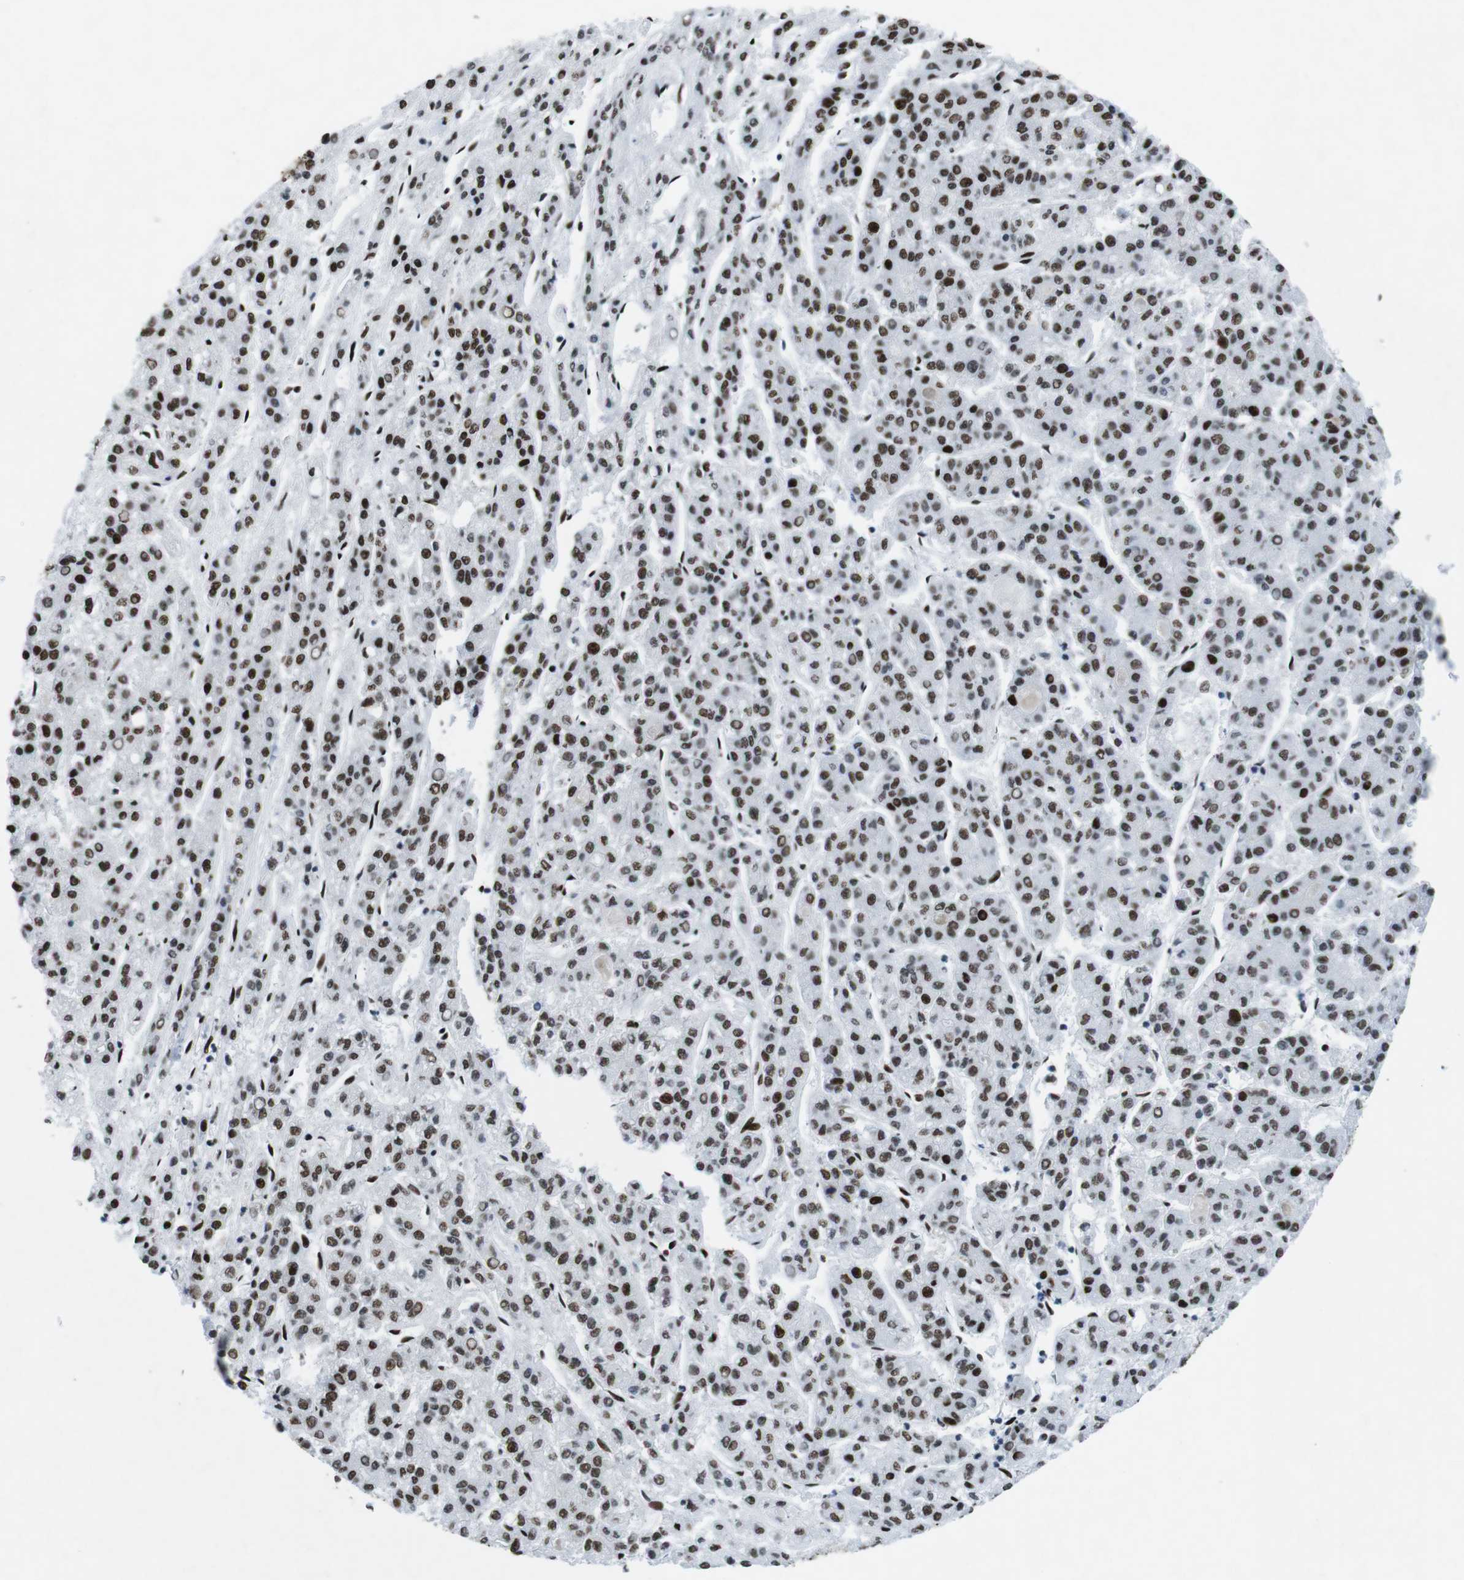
{"staining": {"intensity": "moderate", "quantity": ">75%", "location": "nuclear"}, "tissue": "liver cancer", "cell_type": "Tumor cells", "image_type": "cancer", "snomed": [{"axis": "morphology", "description": "Carcinoma, Hepatocellular, NOS"}, {"axis": "topography", "description": "Liver"}], "caption": "Liver cancer (hepatocellular carcinoma) was stained to show a protein in brown. There is medium levels of moderate nuclear staining in approximately >75% of tumor cells. (Brightfield microscopy of DAB IHC at high magnification).", "gene": "CITED2", "patient": {"sex": "male", "age": 70}}